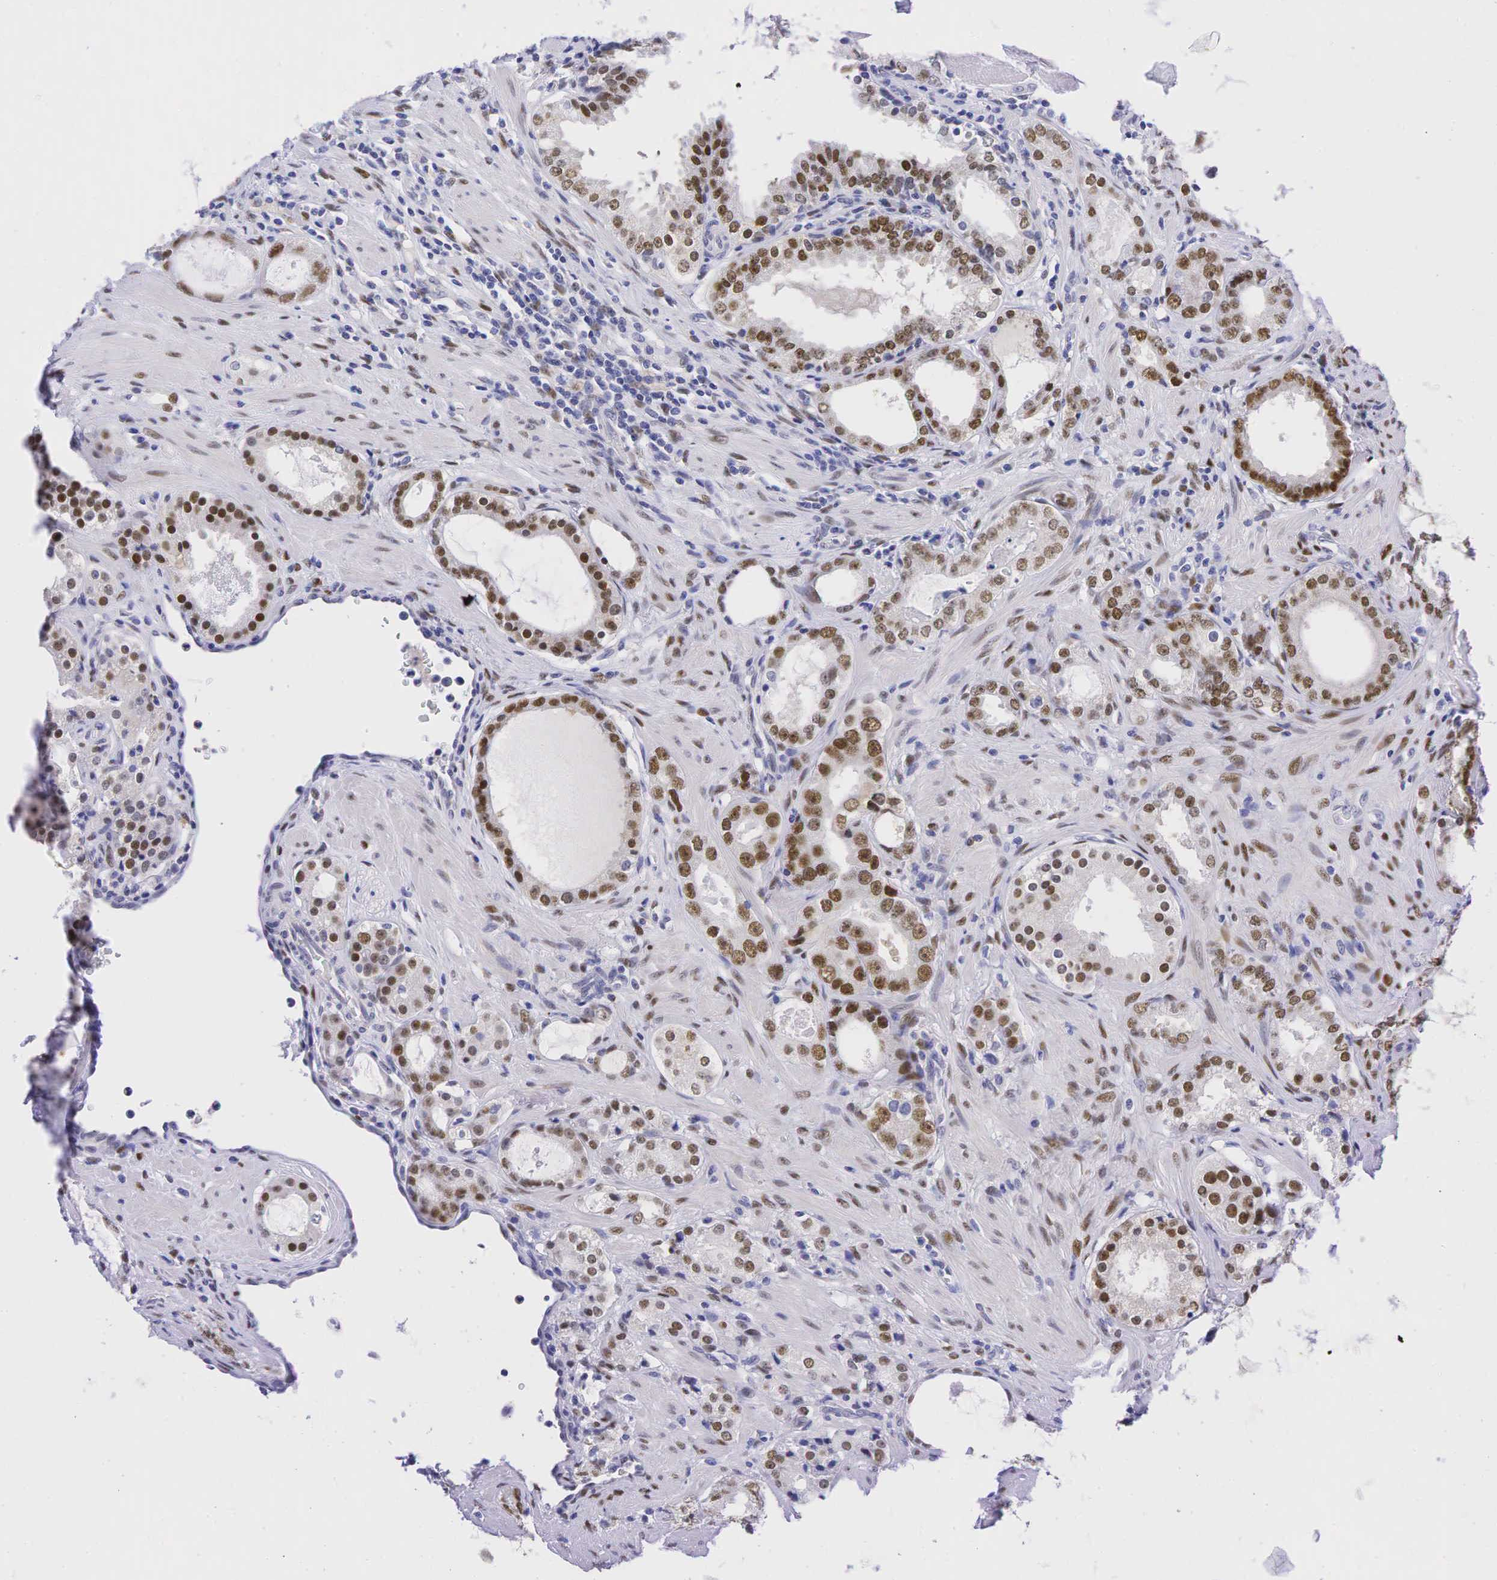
{"staining": {"intensity": "moderate", "quantity": ">75%", "location": "nuclear"}, "tissue": "prostate cancer", "cell_type": "Tumor cells", "image_type": "cancer", "snomed": [{"axis": "morphology", "description": "Adenocarcinoma, Medium grade"}, {"axis": "topography", "description": "Prostate"}], "caption": "Prostate cancer stained with IHC exhibits moderate nuclear positivity in about >75% of tumor cells.", "gene": "AR", "patient": {"sex": "male", "age": 73}}